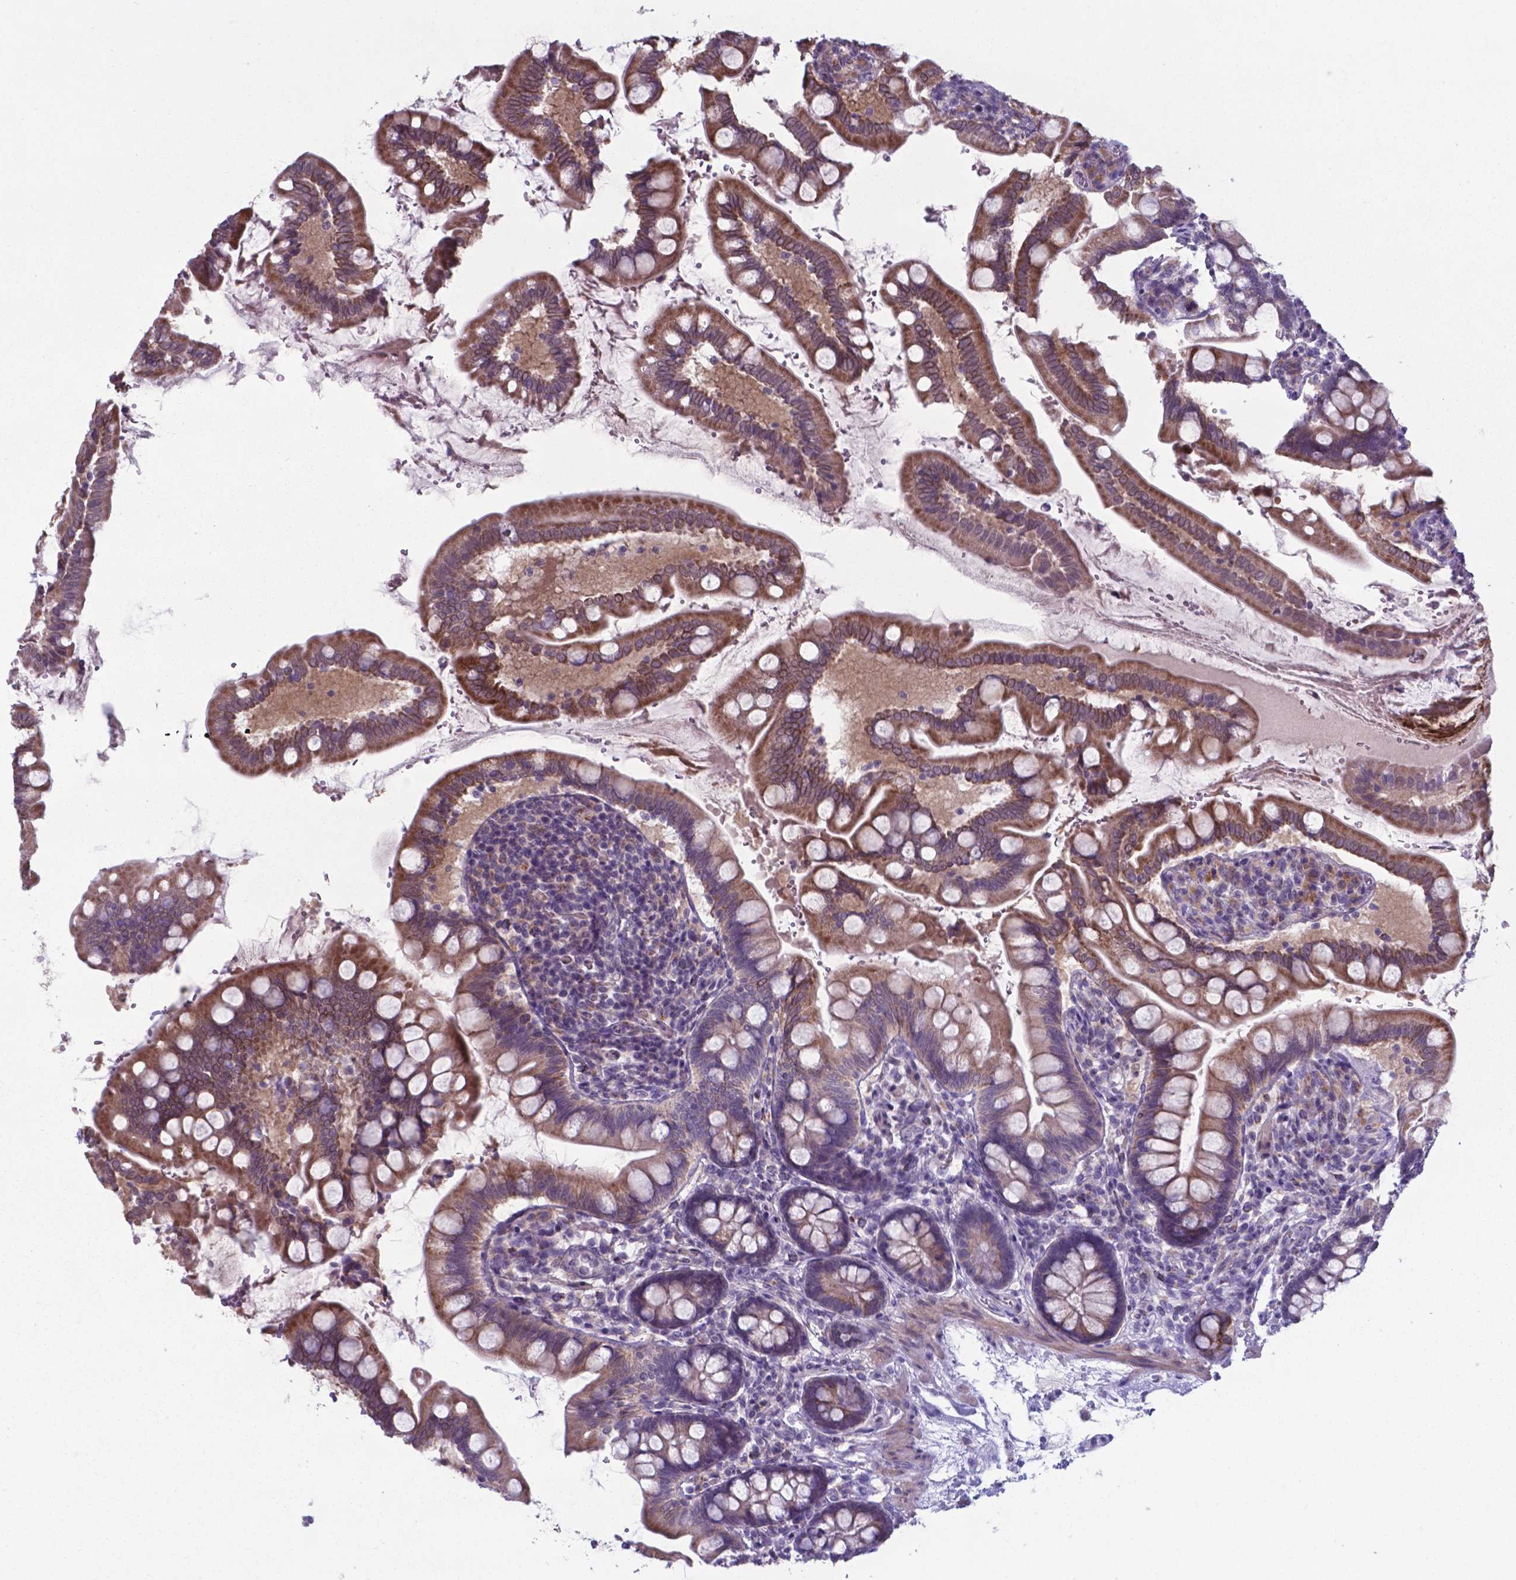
{"staining": {"intensity": "moderate", "quantity": "25%-75%", "location": "cytoplasmic/membranous"}, "tissue": "small intestine", "cell_type": "Glandular cells", "image_type": "normal", "snomed": [{"axis": "morphology", "description": "Normal tissue, NOS"}, {"axis": "topography", "description": "Small intestine"}], "caption": "Immunohistochemistry (IHC) micrograph of normal human small intestine stained for a protein (brown), which shows medium levels of moderate cytoplasmic/membranous staining in about 25%-75% of glandular cells.", "gene": "AP5B1", "patient": {"sex": "female", "age": 56}}